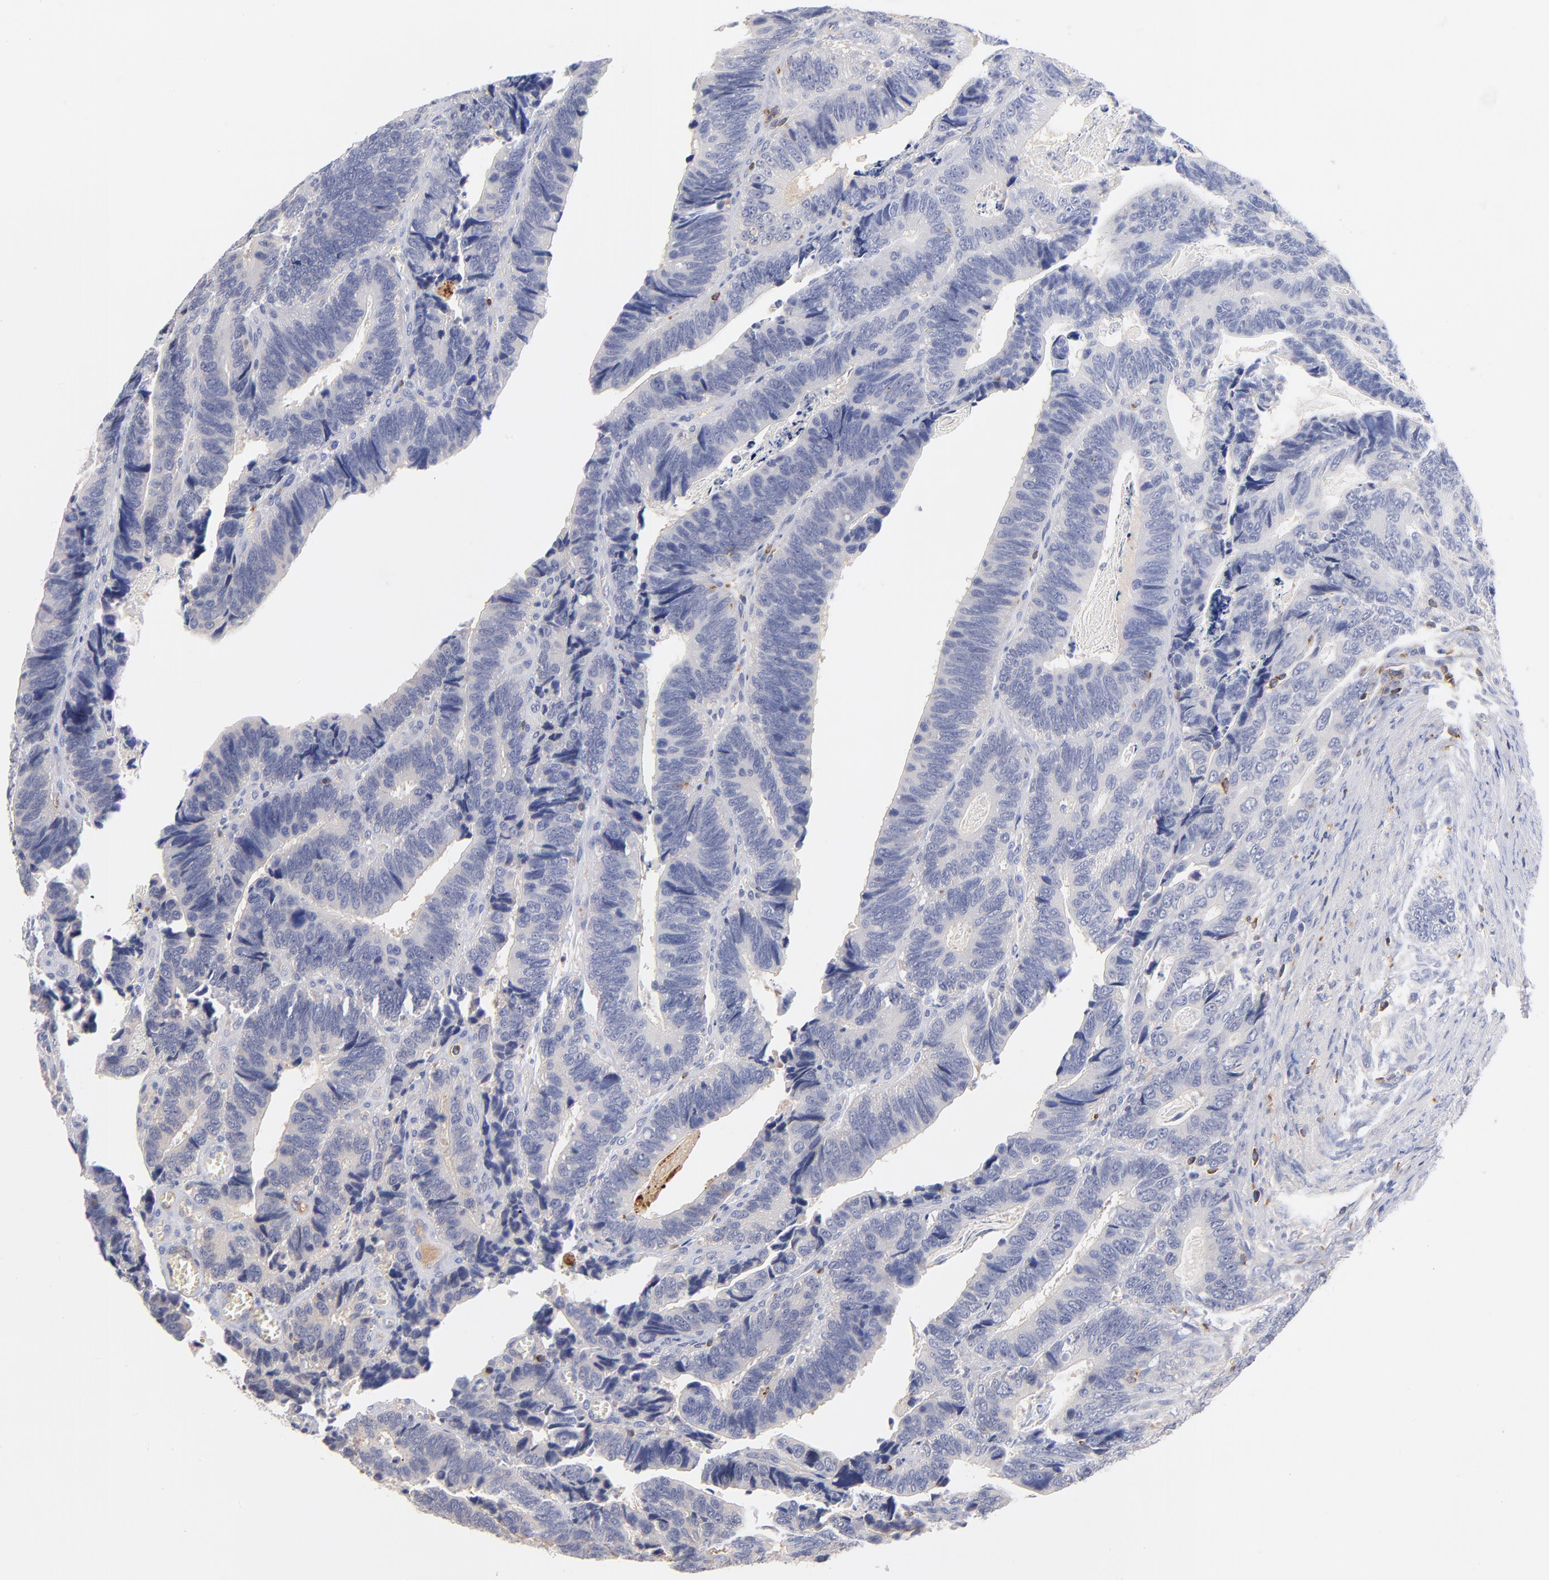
{"staining": {"intensity": "negative", "quantity": "none", "location": "none"}, "tissue": "colorectal cancer", "cell_type": "Tumor cells", "image_type": "cancer", "snomed": [{"axis": "morphology", "description": "Adenocarcinoma, NOS"}, {"axis": "topography", "description": "Colon"}], "caption": "Immunohistochemical staining of human colorectal adenocarcinoma exhibits no significant staining in tumor cells. (DAB IHC, high magnification).", "gene": "KREMEN2", "patient": {"sex": "male", "age": 72}}